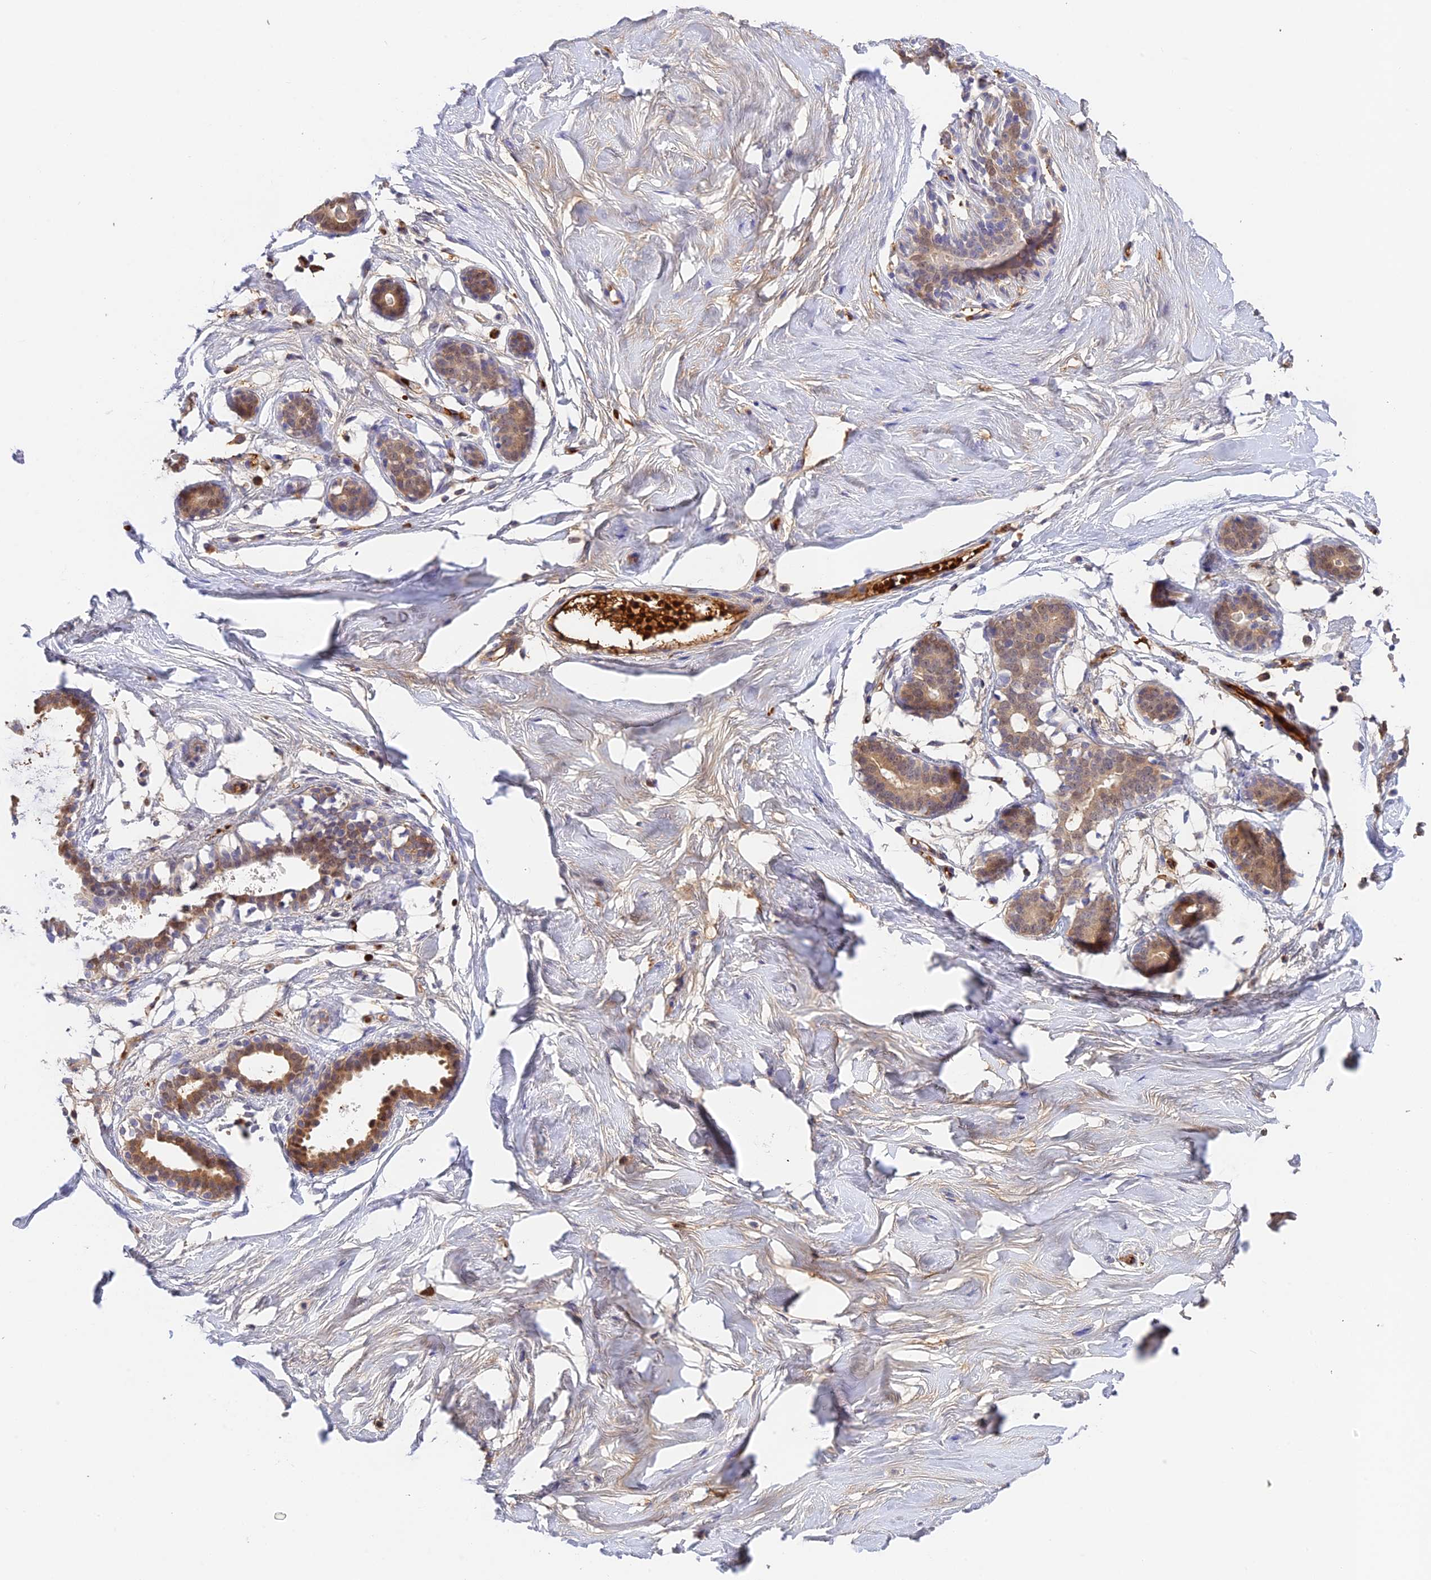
{"staining": {"intensity": "weak", "quantity": "<25%", "location": "cytoplasmic/membranous"}, "tissue": "breast", "cell_type": "Adipocytes", "image_type": "normal", "snomed": [{"axis": "morphology", "description": "Normal tissue, NOS"}, {"axis": "morphology", "description": "Adenoma, NOS"}, {"axis": "topography", "description": "Breast"}], "caption": "There is no significant positivity in adipocytes of breast. (DAB immunohistochemistry, high magnification).", "gene": "HDHD2", "patient": {"sex": "female", "age": 23}}